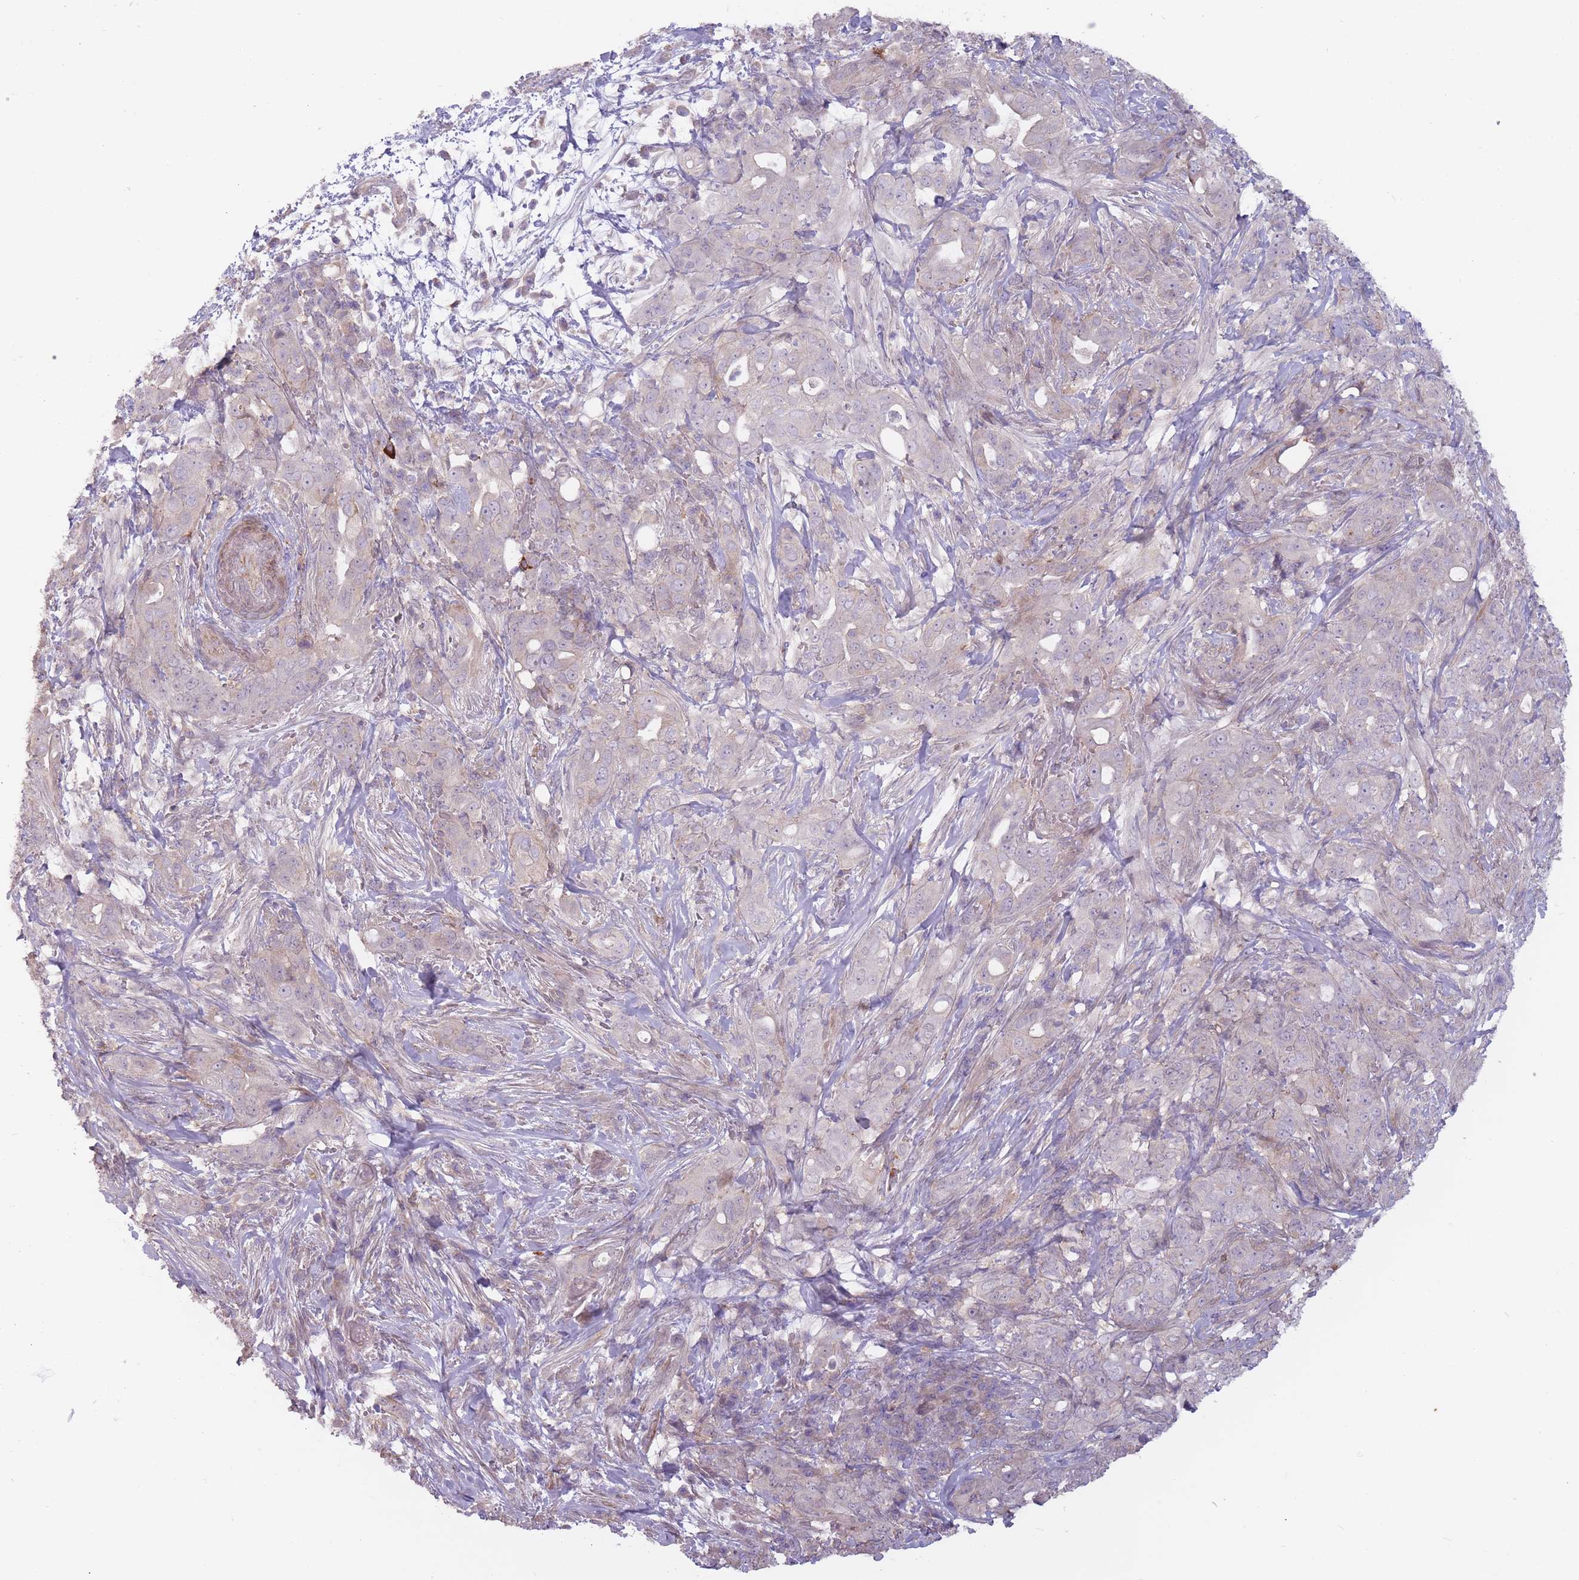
{"staining": {"intensity": "negative", "quantity": "none", "location": "none"}, "tissue": "pancreatic cancer", "cell_type": "Tumor cells", "image_type": "cancer", "snomed": [{"axis": "morphology", "description": "Normal tissue, NOS"}, {"axis": "morphology", "description": "Adenocarcinoma, NOS"}, {"axis": "topography", "description": "Lymph node"}, {"axis": "topography", "description": "Pancreas"}], "caption": "Immunohistochemical staining of human pancreatic cancer (adenocarcinoma) reveals no significant positivity in tumor cells. The staining is performed using DAB brown chromogen with nuclei counter-stained in using hematoxylin.", "gene": "TET3", "patient": {"sex": "female", "age": 67}}